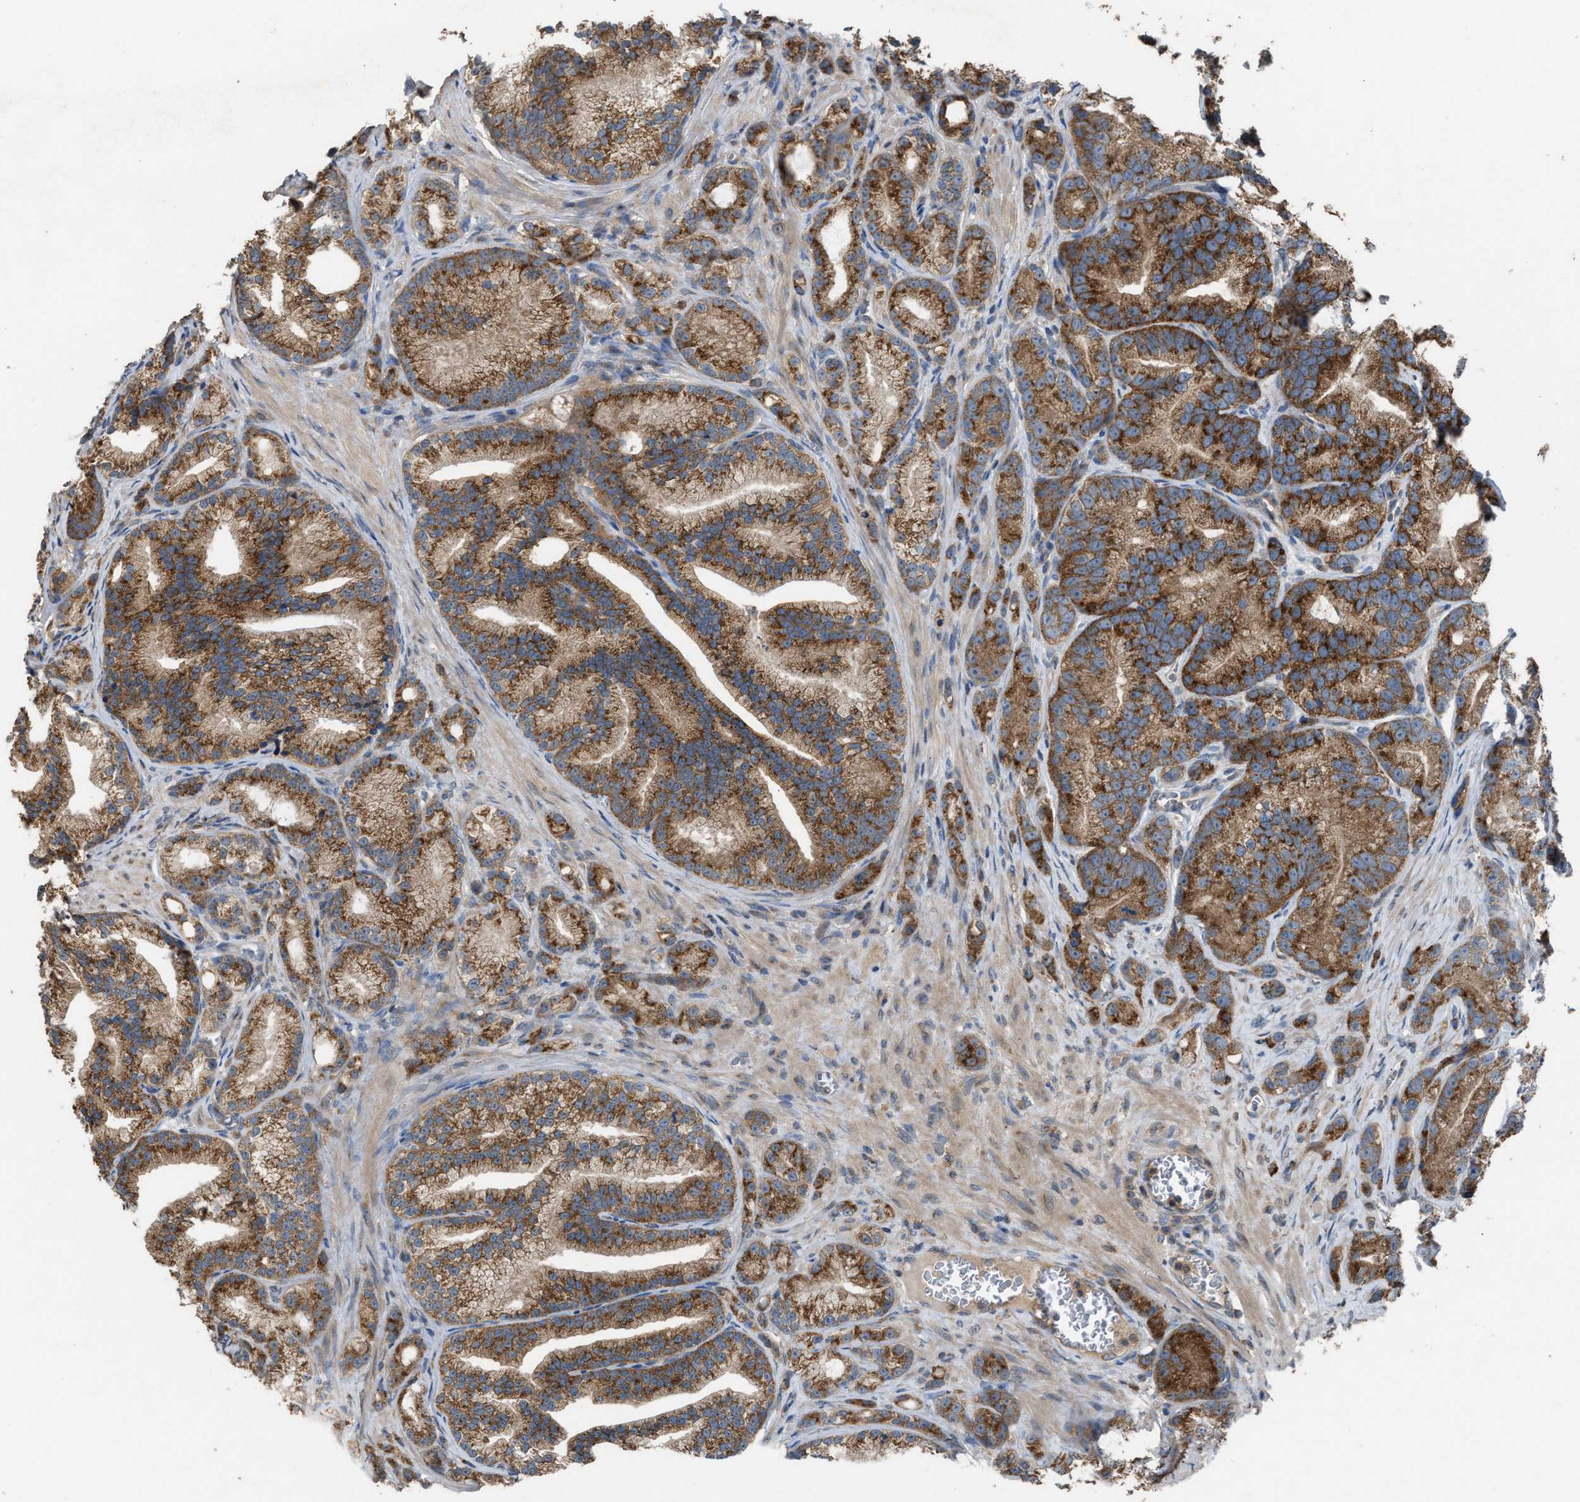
{"staining": {"intensity": "strong", "quantity": ">75%", "location": "cytoplasmic/membranous"}, "tissue": "prostate cancer", "cell_type": "Tumor cells", "image_type": "cancer", "snomed": [{"axis": "morphology", "description": "Adenocarcinoma, Low grade"}, {"axis": "topography", "description": "Prostate"}], "caption": "There is high levels of strong cytoplasmic/membranous positivity in tumor cells of prostate cancer (low-grade adenocarcinoma), as demonstrated by immunohistochemical staining (brown color).", "gene": "TPK1", "patient": {"sex": "male", "age": 89}}